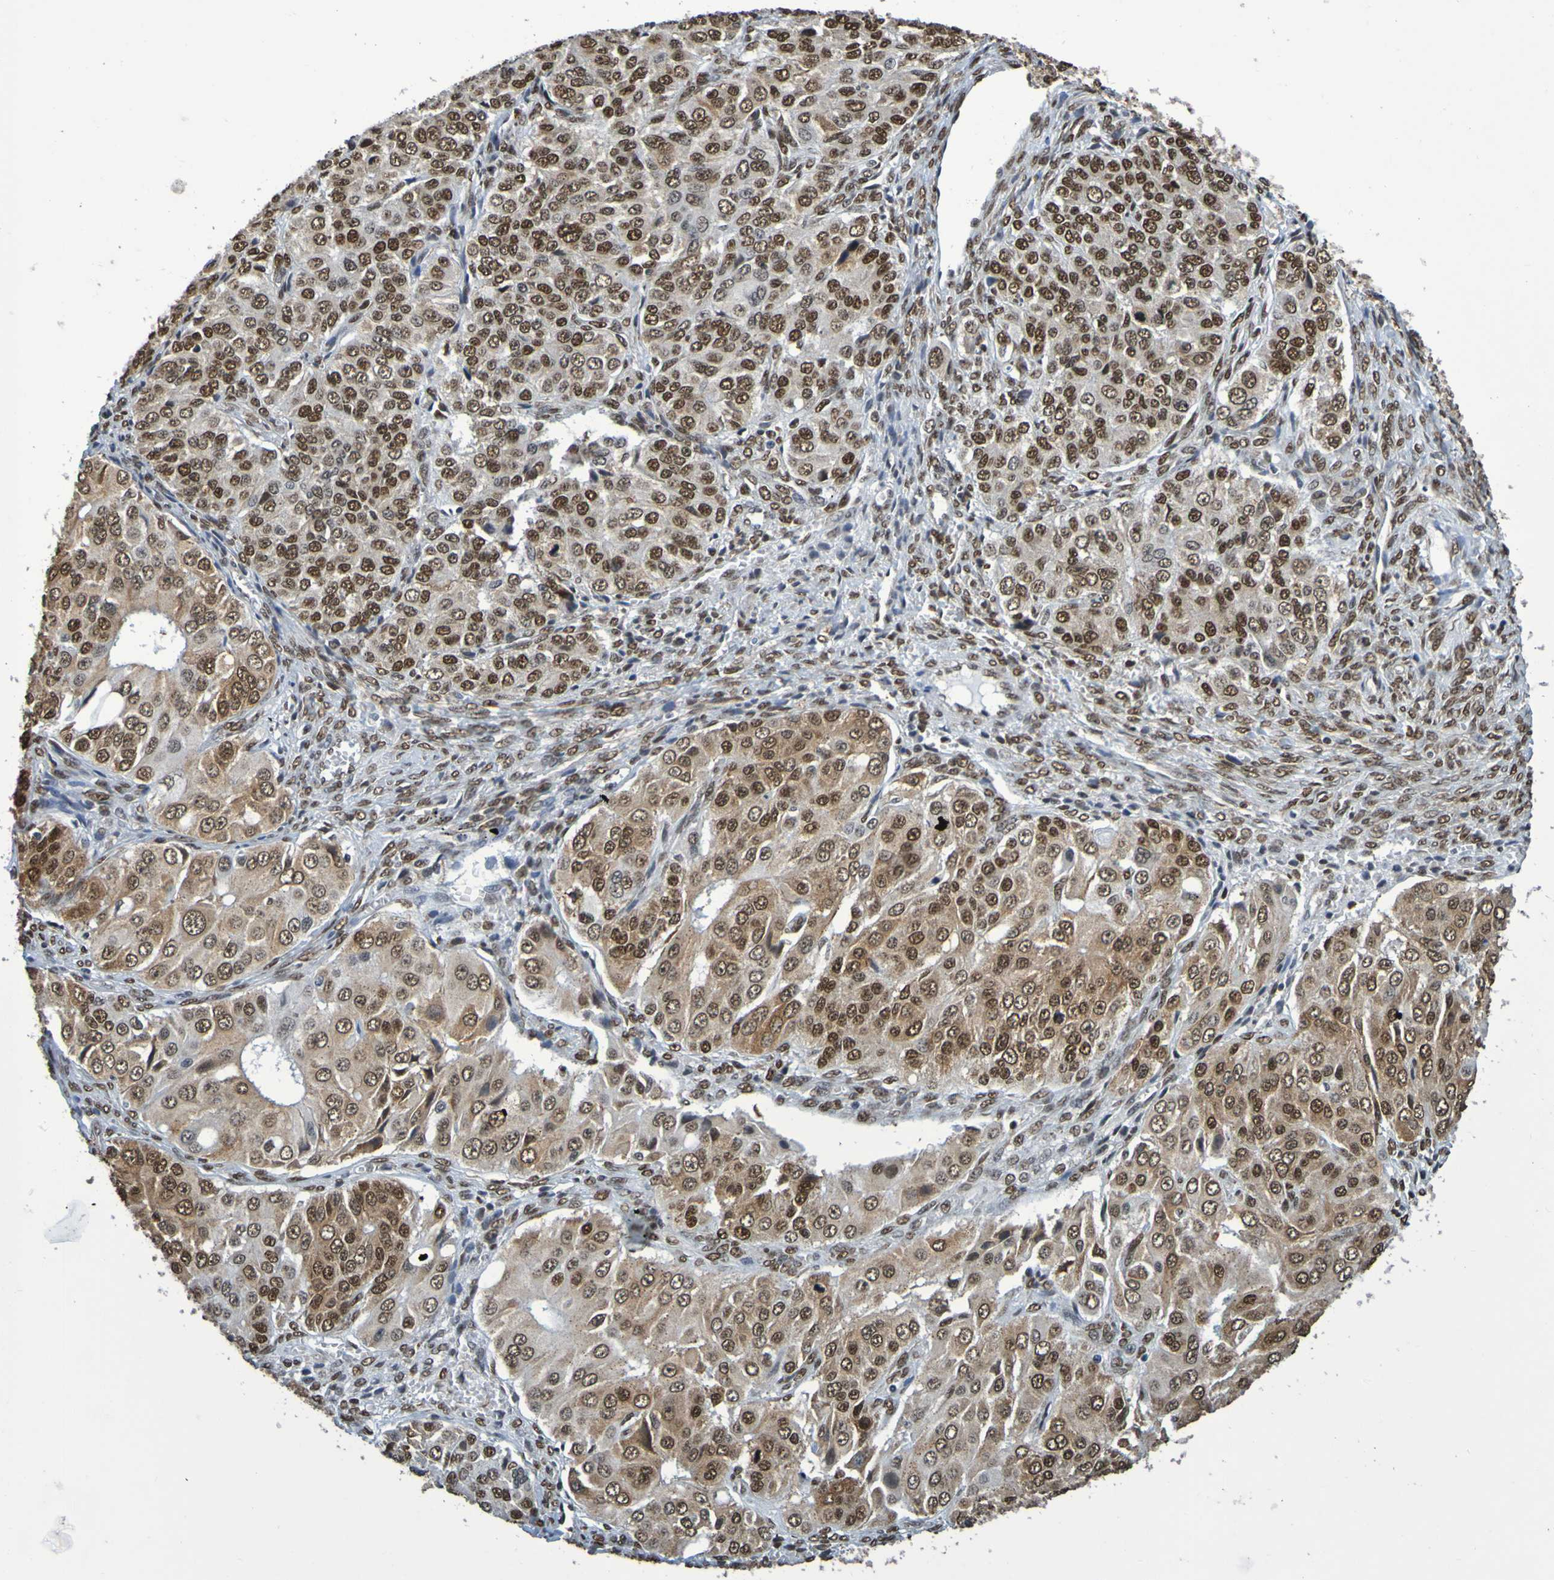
{"staining": {"intensity": "strong", "quantity": ">75%", "location": "nuclear"}, "tissue": "ovarian cancer", "cell_type": "Tumor cells", "image_type": "cancer", "snomed": [{"axis": "morphology", "description": "Carcinoma, endometroid"}, {"axis": "topography", "description": "Ovary"}], "caption": "Ovarian endometroid carcinoma tissue demonstrates strong nuclear staining in about >75% of tumor cells, visualized by immunohistochemistry.", "gene": "HDAC2", "patient": {"sex": "female", "age": 51}}